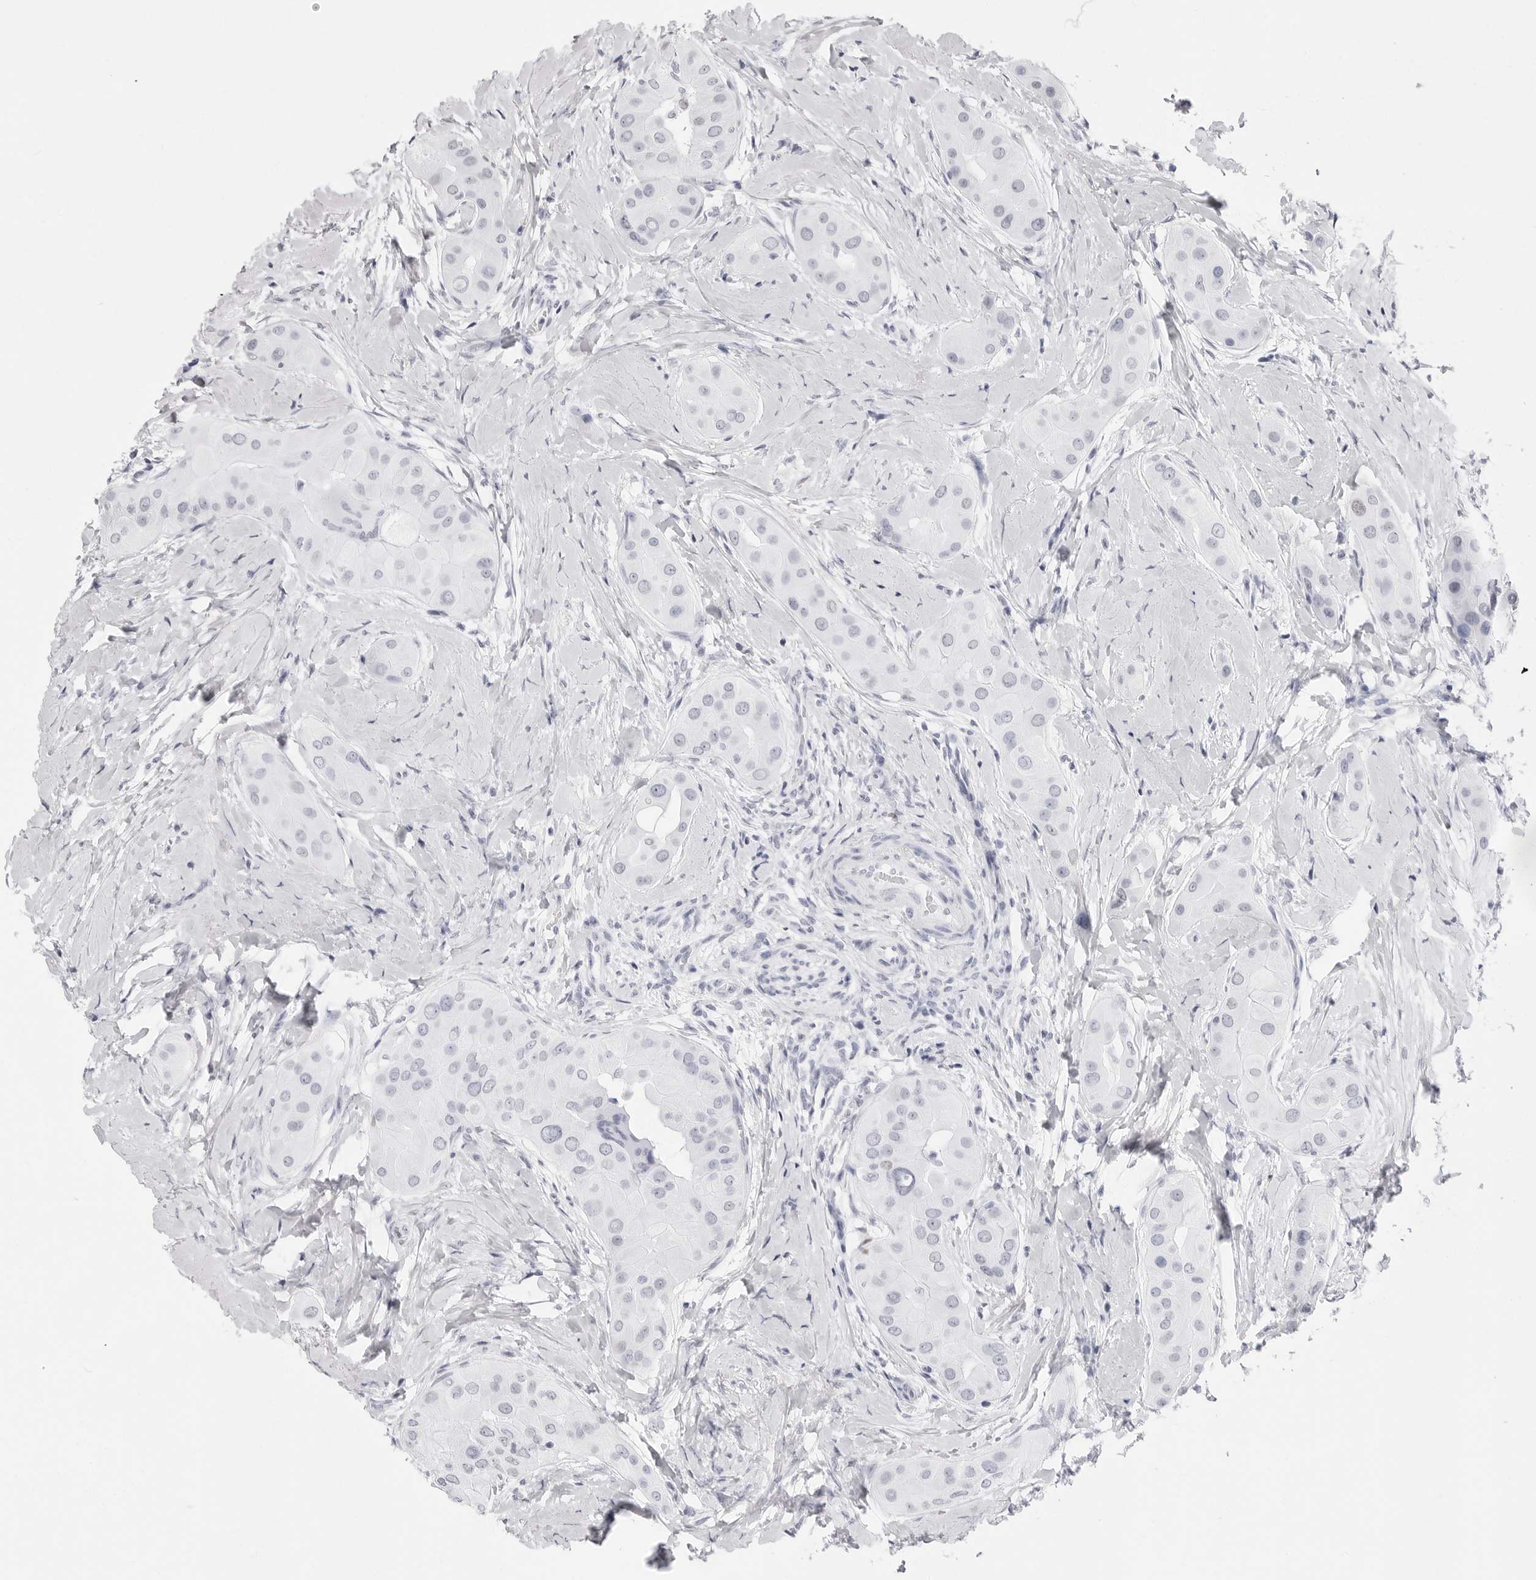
{"staining": {"intensity": "weak", "quantity": "<25%", "location": "nuclear"}, "tissue": "thyroid cancer", "cell_type": "Tumor cells", "image_type": "cancer", "snomed": [{"axis": "morphology", "description": "Papillary adenocarcinoma, NOS"}, {"axis": "topography", "description": "Thyroid gland"}], "caption": "Immunohistochemistry micrograph of thyroid papillary adenocarcinoma stained for a protein (brown), which reveals no staining in tumor cells.", "gene": "NASP", "patient": {"sex": "male", "age": 33}}